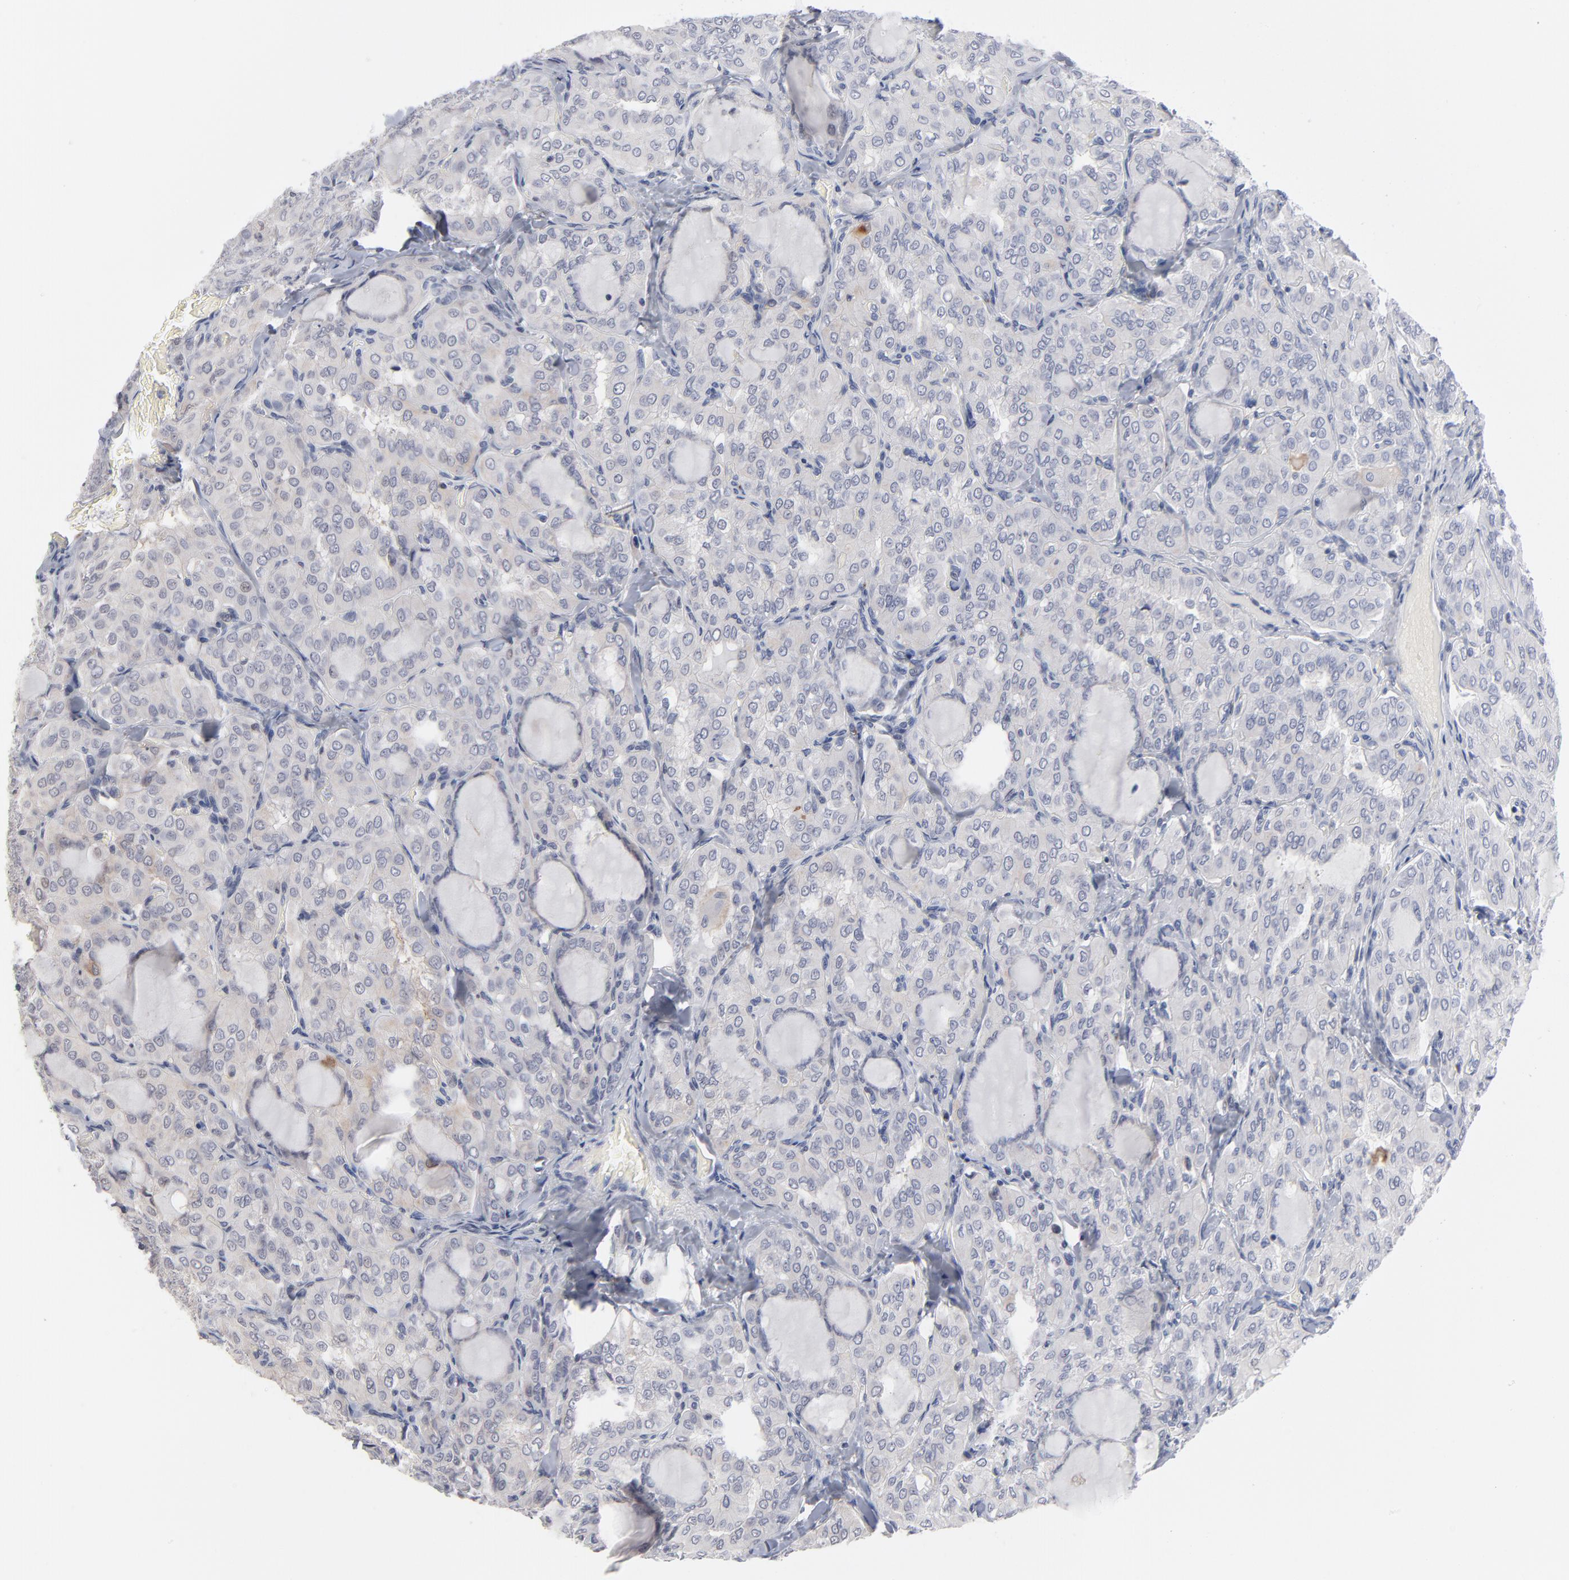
{"staining": {"intensity": "negative", "quantity": "none", "location": "none"}, "tissue": "thyroid cancer", "cell_type": "Tumor cells", "image_type": "cancer", "snomed": [{"axis": "morphology", "description": "Papillary adenocarcinoma, NOS"}, {"axis": "topography", "description": "Thyroid gland"}], "caption": "An image of thyroid papillary adenocarcinoma stained for a protein demonstrates no brown staining in tumor cells. (Brightfield microscopy of DAB IHC at high magnification).", "gene": "AURKA", "patient": {"sex": "male", "age": 20}}